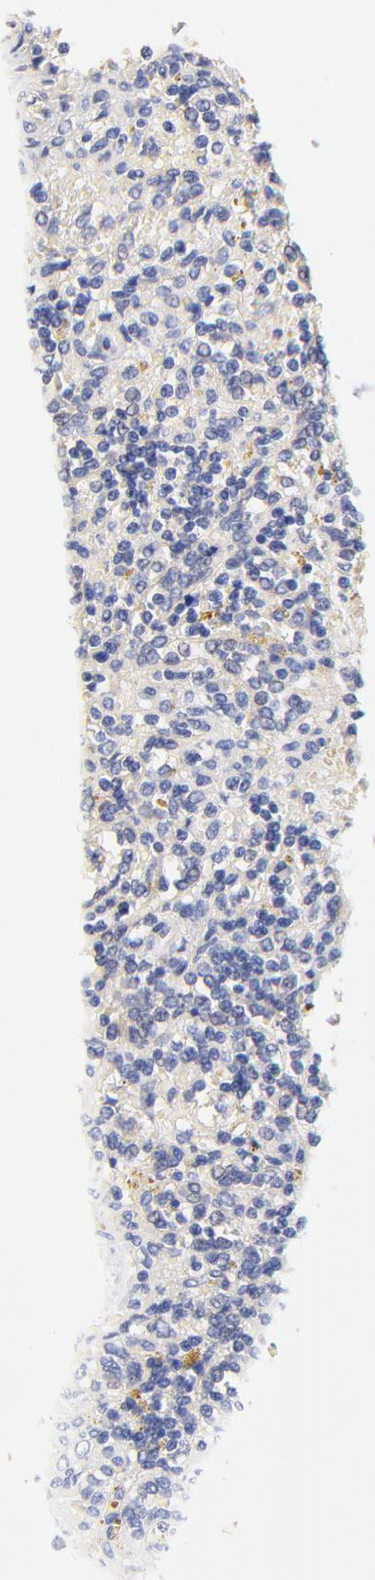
{"staining": {"intensity": "negative", "quantity": "none", "location": "none"}, "tissue": "lymphoma", "cell_type": "Tumor cells", "image_type": "cancer", "snomed": [{"axis": "morphology", "description": "Malignant lymphoma, non-Hodgkin's type, Low grade"}, {"axis": "topography", "description": "Spleen"}], "caption": "DAB immunohistochemical staining of low-grade malignant lymphoma, non-Hodgkin's type exhibits no significant positivity in tumor cells.", "gene": "HS3ST1", "patient": {"sex": "male", "age": 67}}